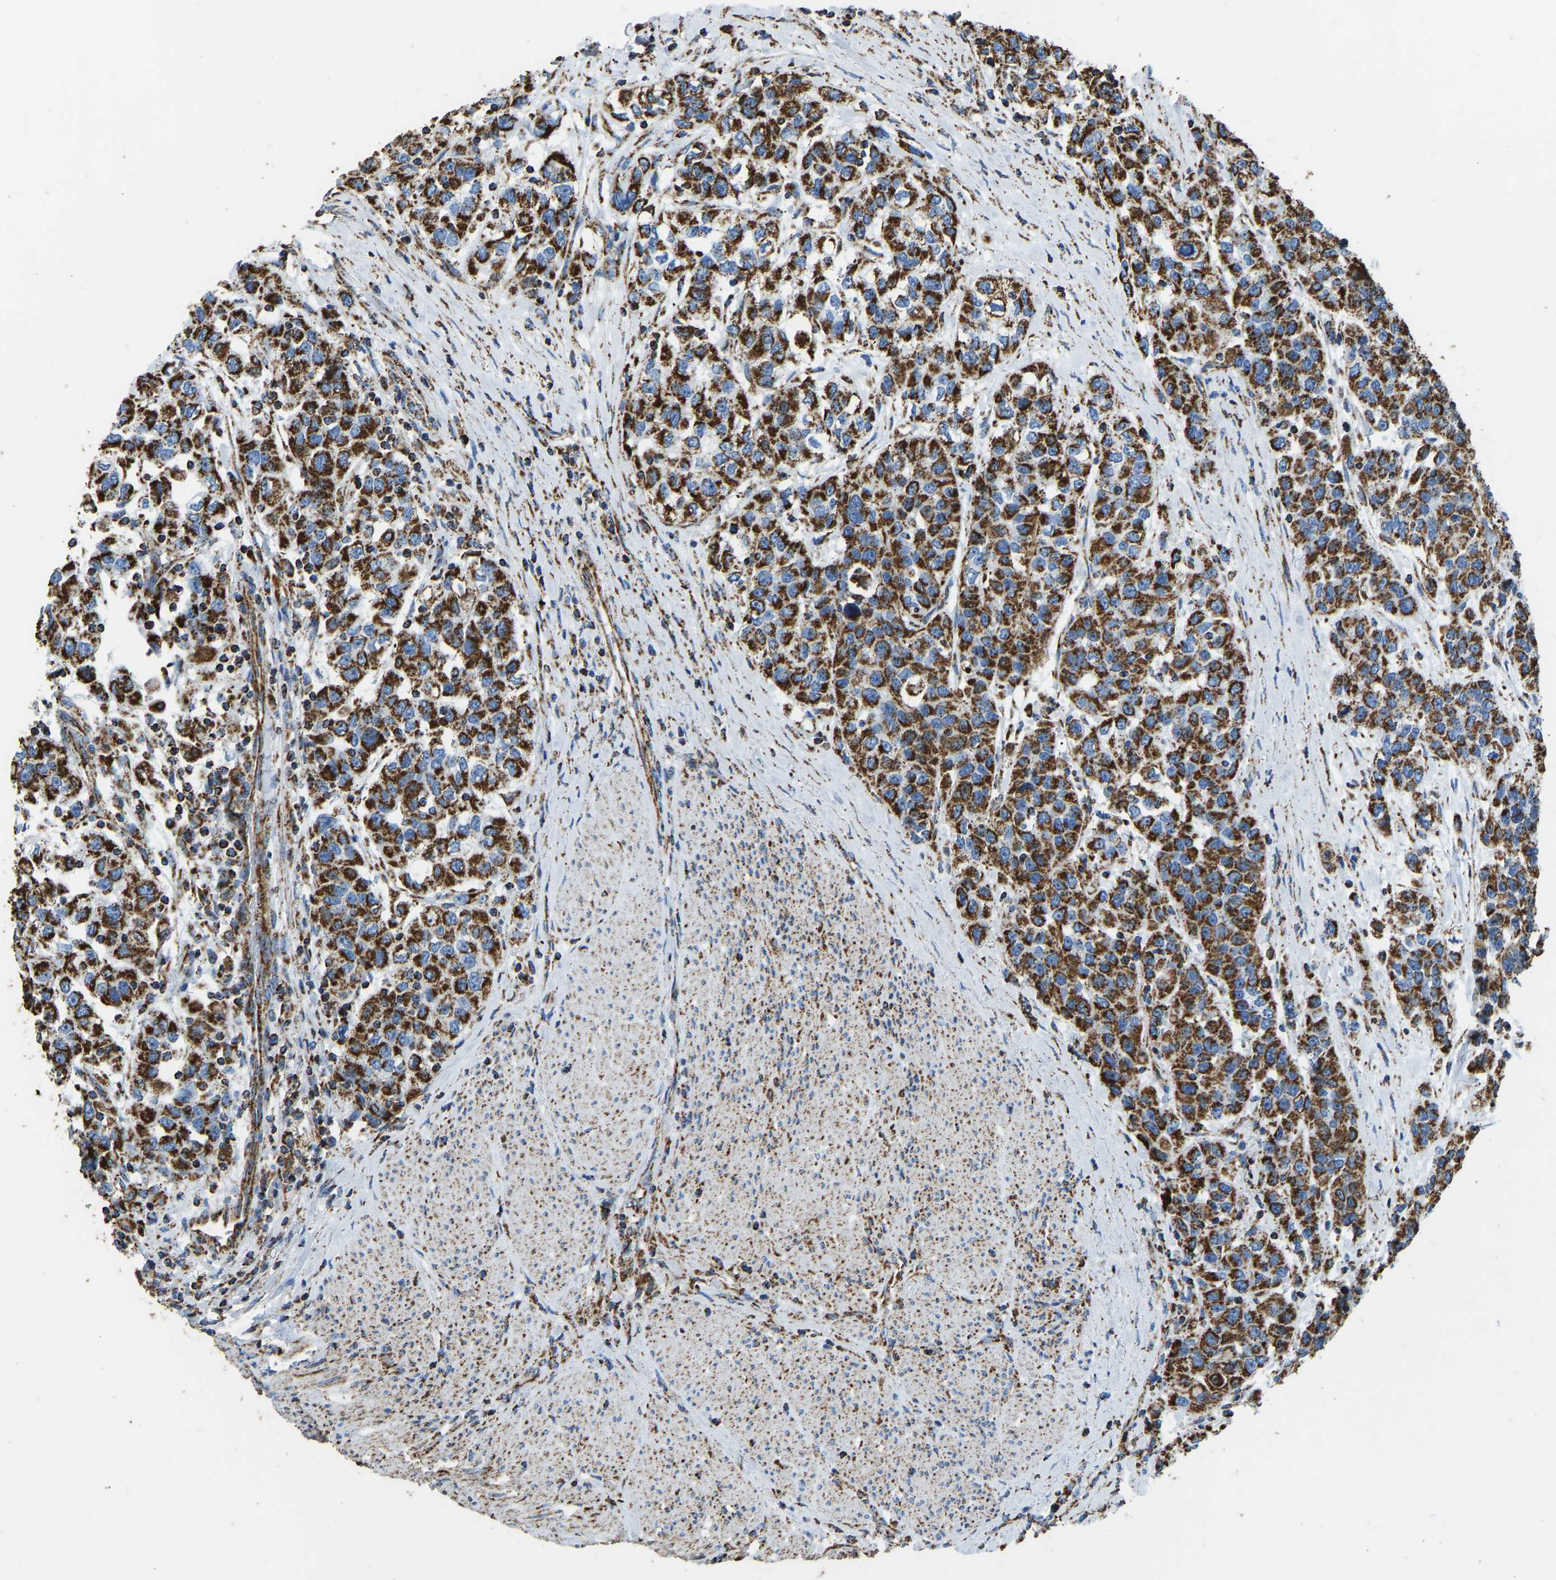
{"staining": {"intensity": "strong", "quantity": ">75%", "location": "cytoplasmic/membranous"}, "tissue": "urothelial cancer", "cell_type": "Tumor cells", "image_type": "cancer", "snomed": [{"axis": "morphology", "description": "Urothelial carcinoma, High grade"}, {"axis": "topography", "description": "Urinary bladder"}], "caption": "An immunohistochemistry (IHC) micrograph of neoplastic tissue is shown. Protein staining in brown highlights strong cytoplasmic/membranous positivity in urothelial cancer within tumor cells.", "gene": "IRX6", "patient": {"sex": "female", "age": 80}}